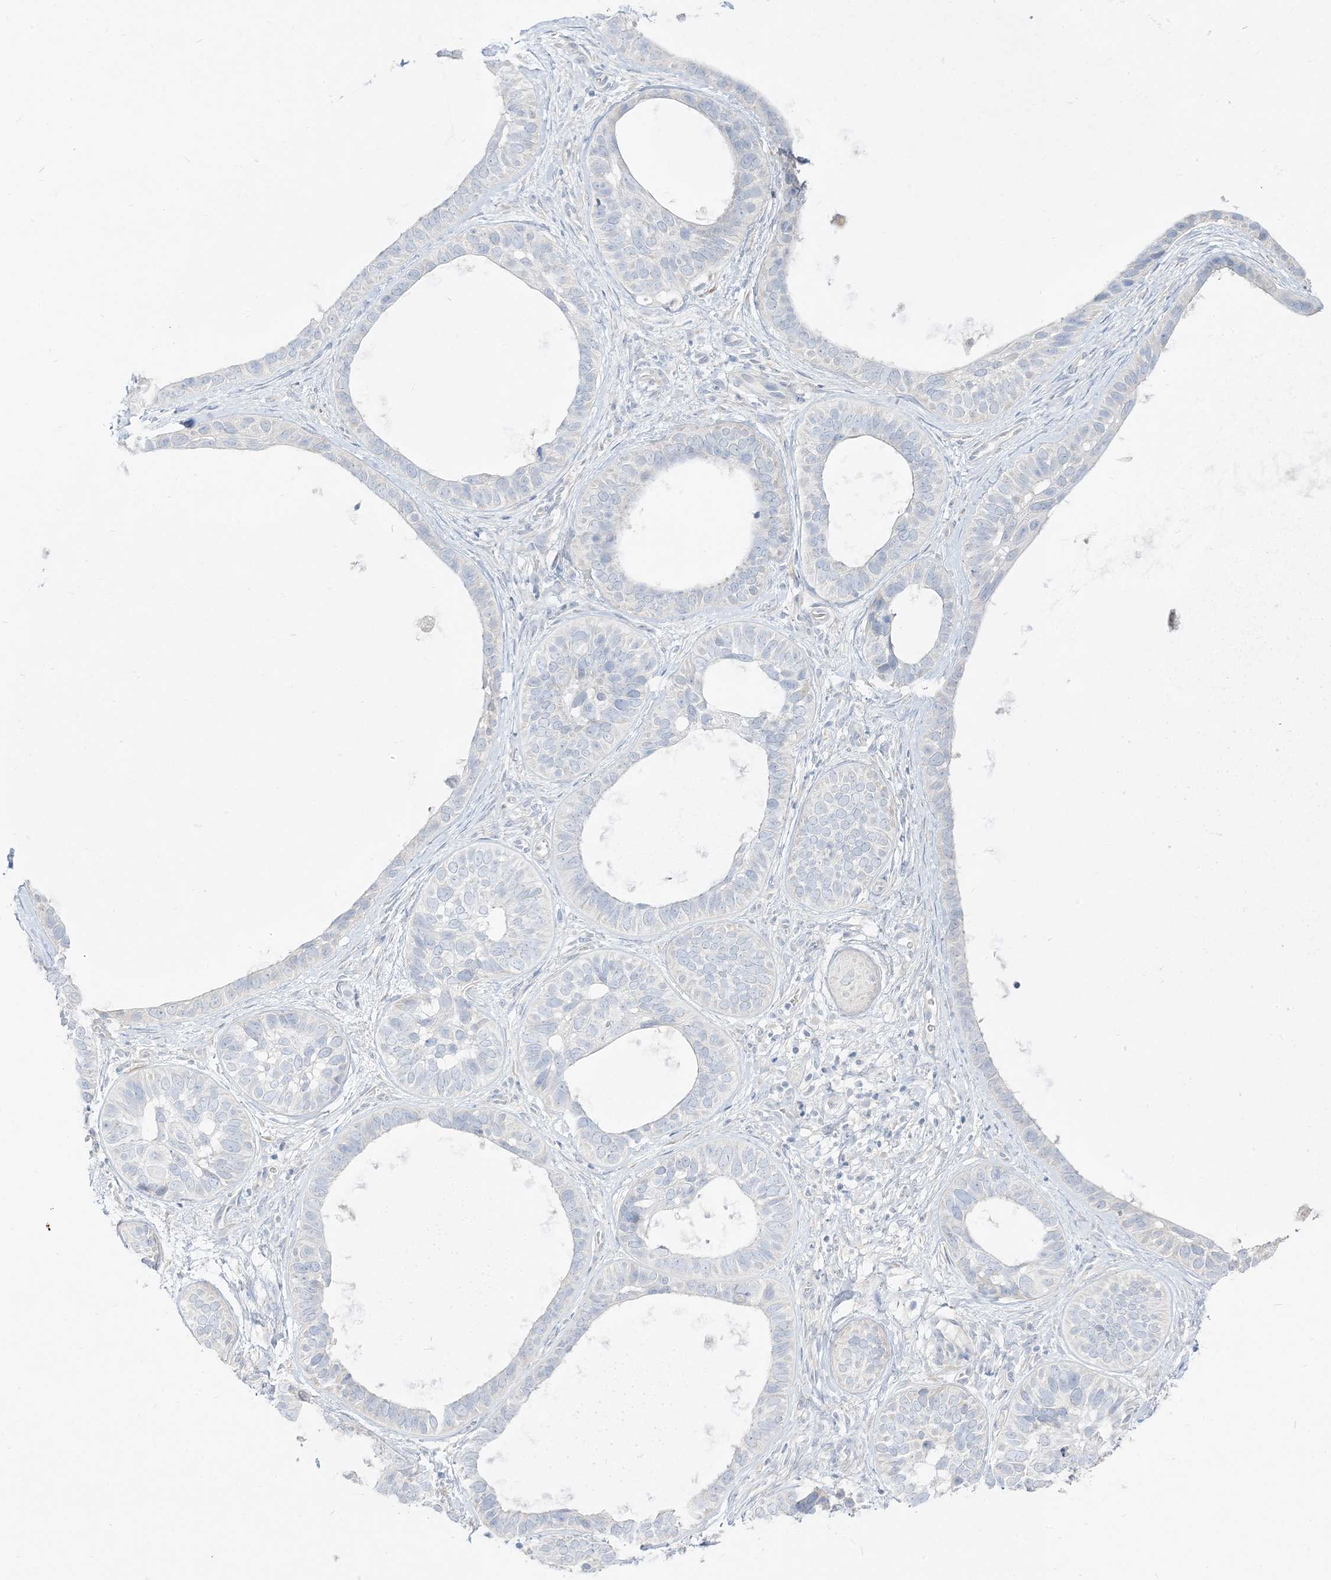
{"staining": {"intensity": "negative", "quantity": "none", "location": "none"}, "tissue": "skin cancer", "cell_type": "Tumor cells", "image_type": "cancer", "snomed": [{"axis": "morphology", "description": "Basal cell carcinoma"}, {"axis": "topography", "description": "Skin"}], "caption": "High power microscopy micrograph of an immunohistochemistry (IHC) histopathology image of basal cell carcinoma (skin), revealing no significant positivity in tumor cells. (Stains: DAB (3,3'-diaminobenzidine) immunohistochemistry with hematoxylin counter stain, Microscopy: brightfield microscopy at high magnification).", "gene": "LOXL3", "patient": {"sex": "male", "age": 62}}